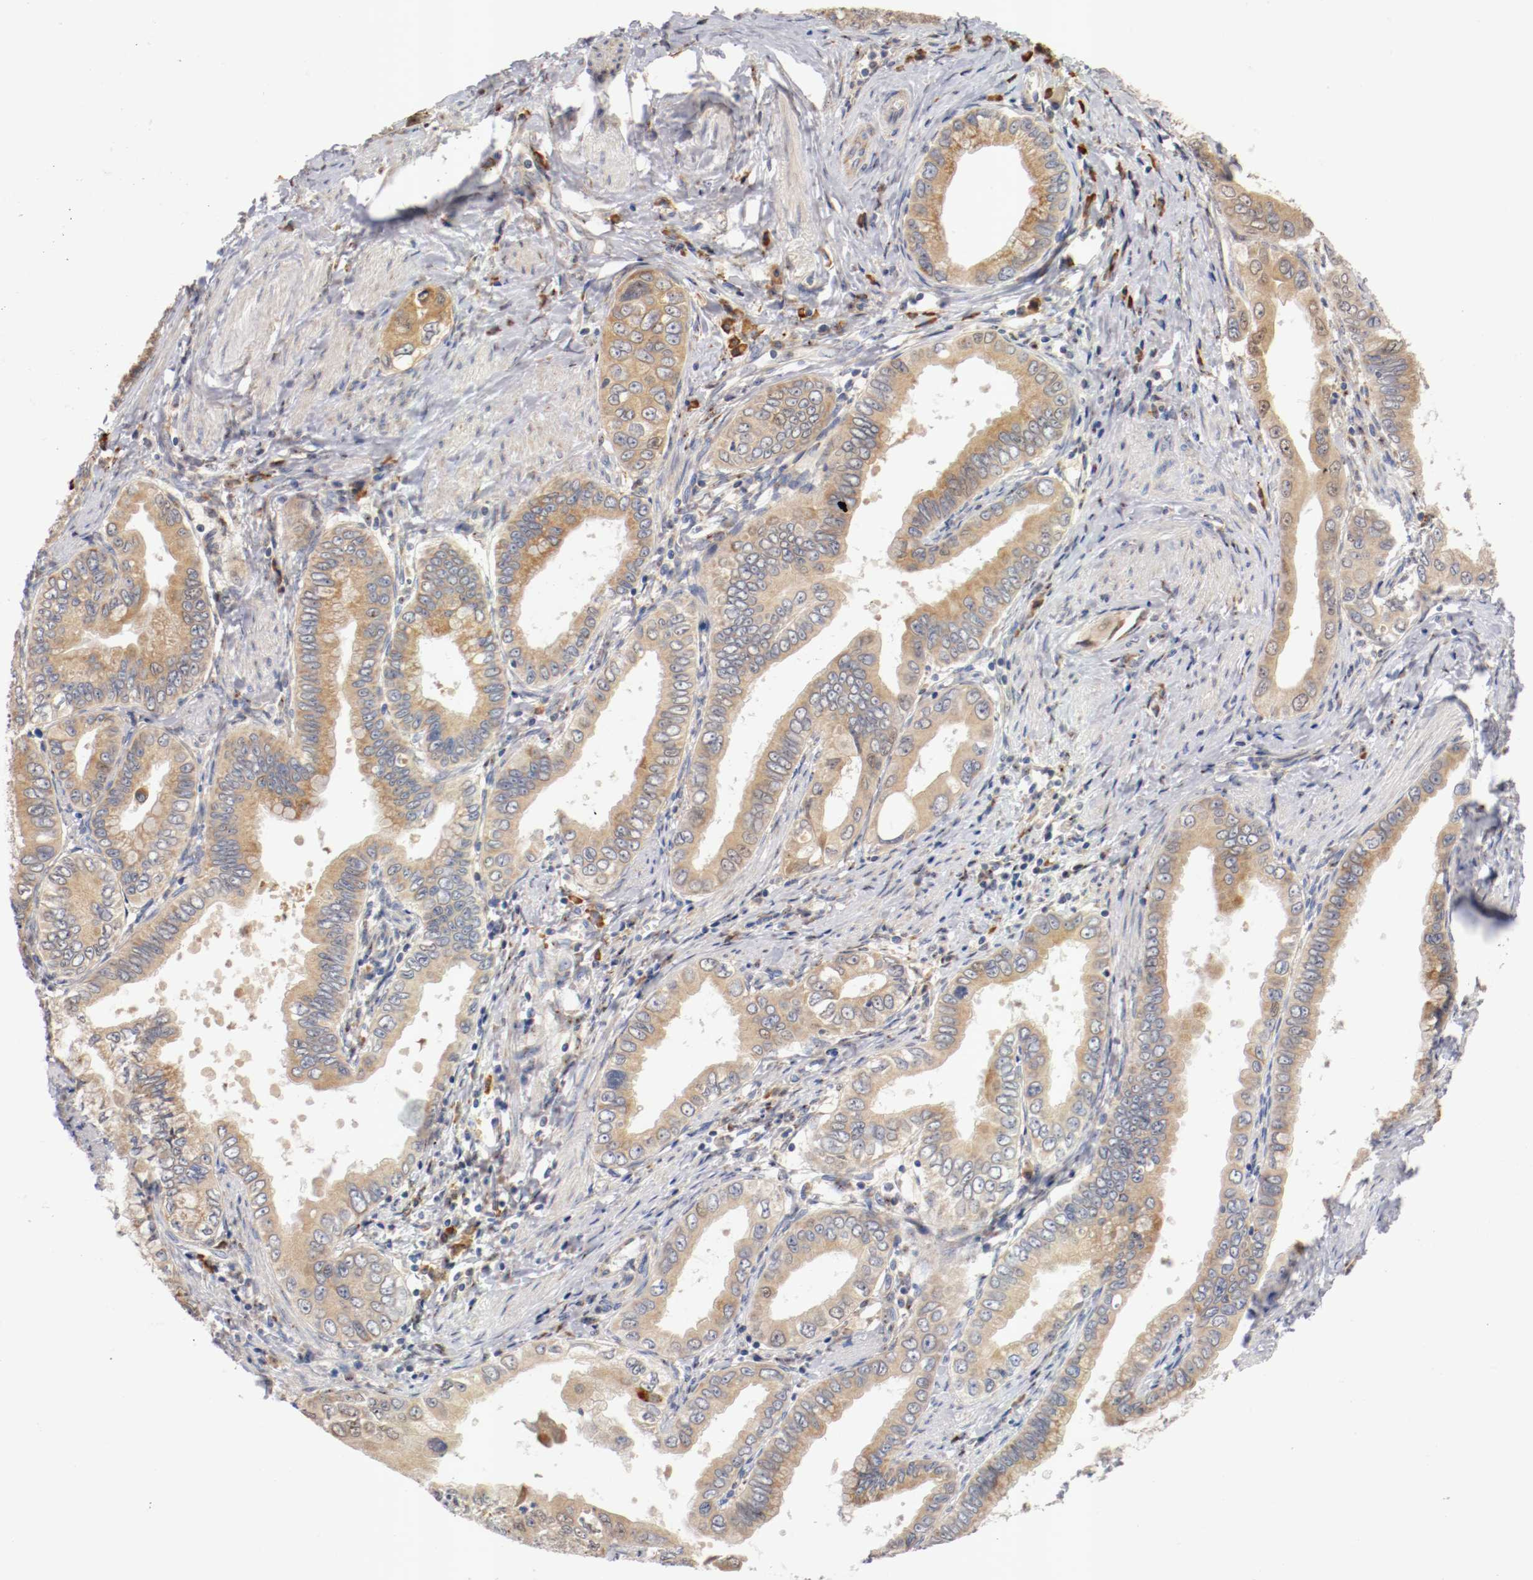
{"staining": {"intensity": "moderate", "quantity": ">75%", "location": "cytoplasmic/membranous"}, "tissue": "pancreatic cancer", "cell_type": "Tumor cells", "image_type": "cancer", "snomed": [{"axis": "morphology", "description": "Normal tissue, NOS"}, {"axis": "topography", "description": "Lymph node"}], "caption": "Immunohistochemistry (IHC) micrograph of neoplastic tissue: human pancreatic cancer stained using immunohistochemistry demonstrates medium levels of moderate protein expression localized specifically in the cytoplasmic/membranous of tumor cells, appearing as a cytoplasmic/membranous brown color.", "gene": "TNFSF13", "patient": {"sex": "male", "age": 50}}